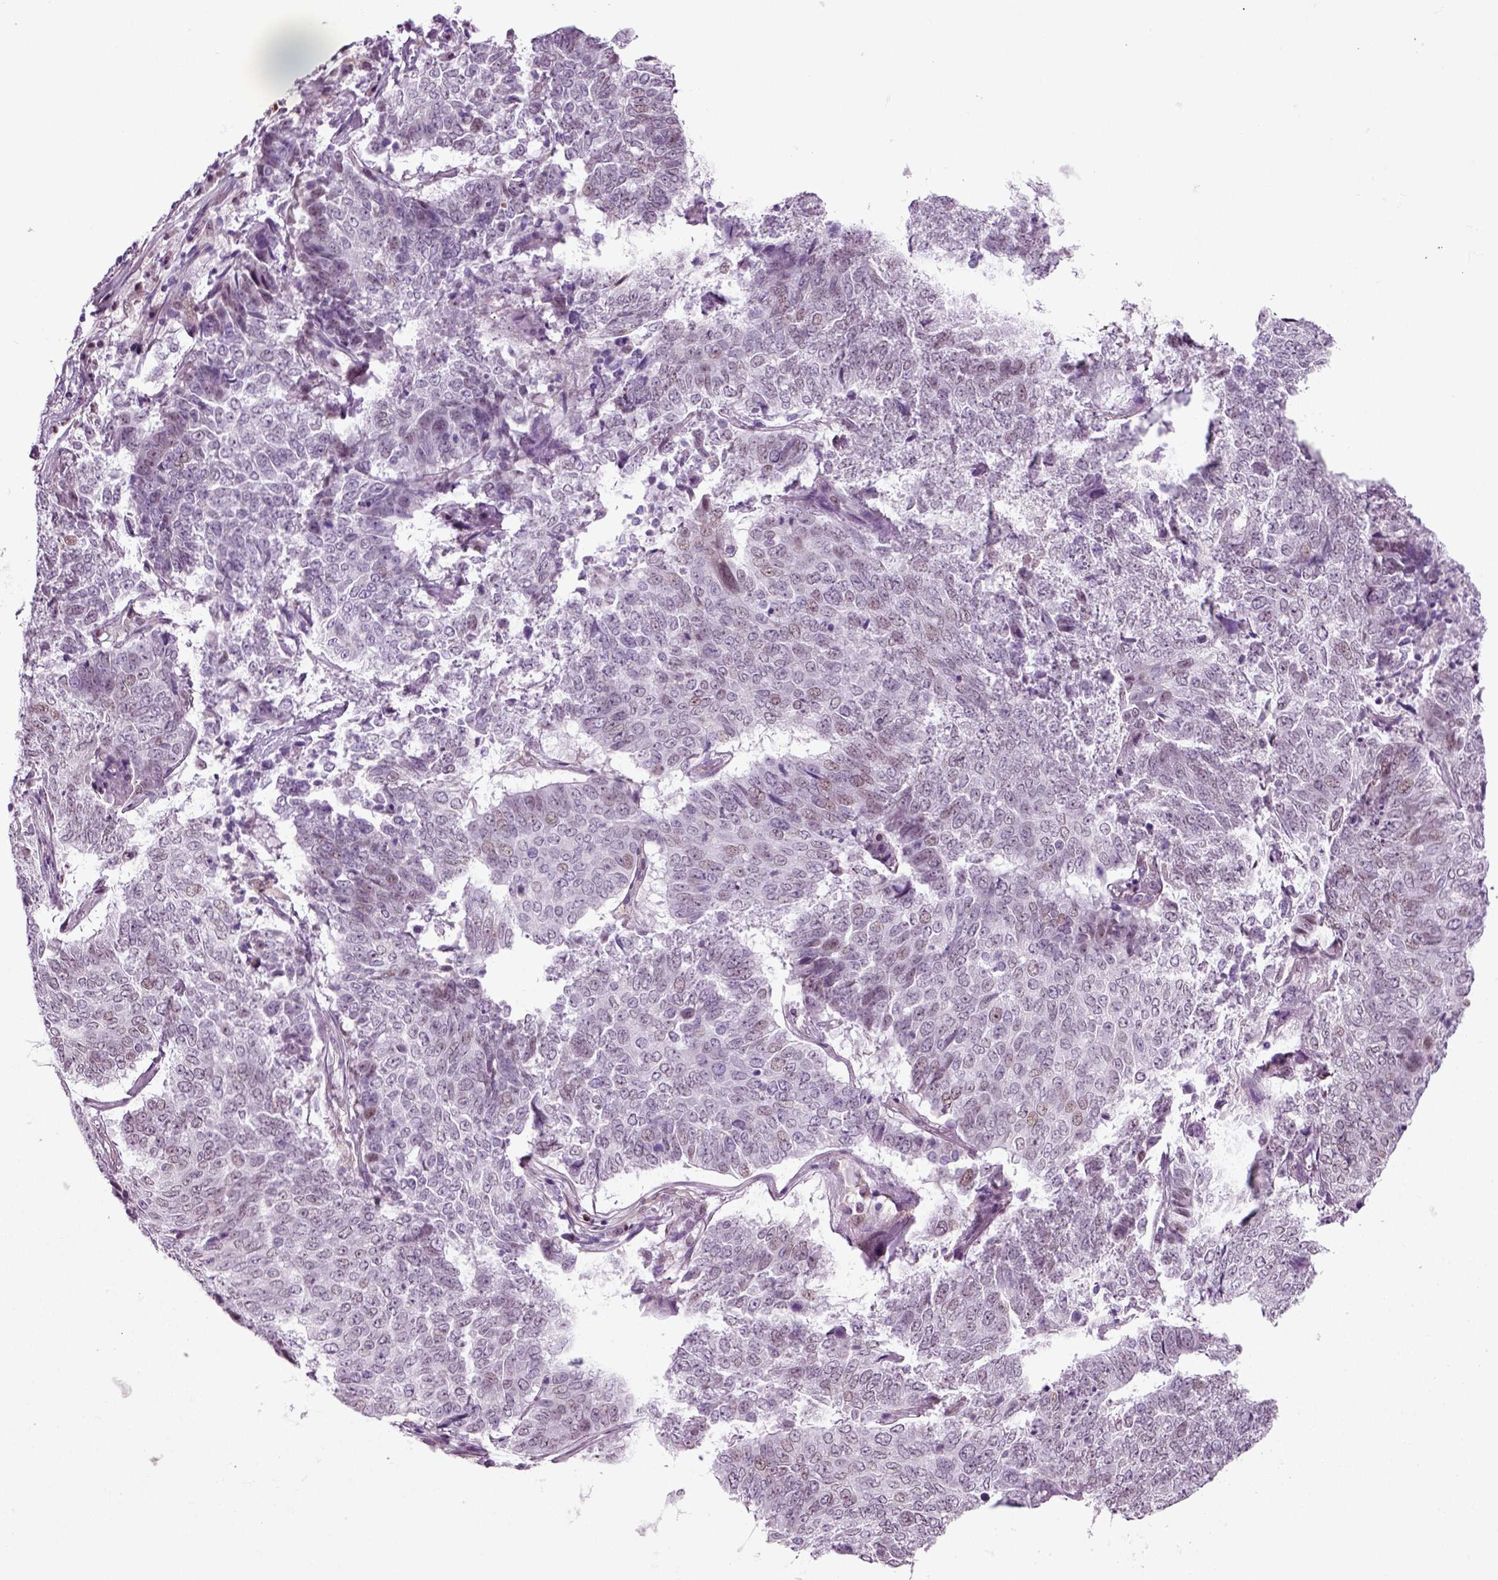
{"staining": {"intensity": "weak", "quantity": "<25%", "location": "nuclear"}, "tissue": "lung cancer", "cell_type": "Tumor cells", "image_type": "cancer", "snomed": [{"axis": "morphology", "description": "Squamous cell carcinoma, NOS"}, {"axis": "topography", "description": "Lung"}], "caption": "Lung cancer was stained to show a protein in brown. There is no significant staining in tumor cells. (Stains: DAB (3,3'-diaminobenzidine) immunohistochemistry with hematoxylin counter stain, Microscopy: brightfield microscopy at high magnification).", "gene": "ARID3A", "patient": {"sex": "male", "age": 64}}